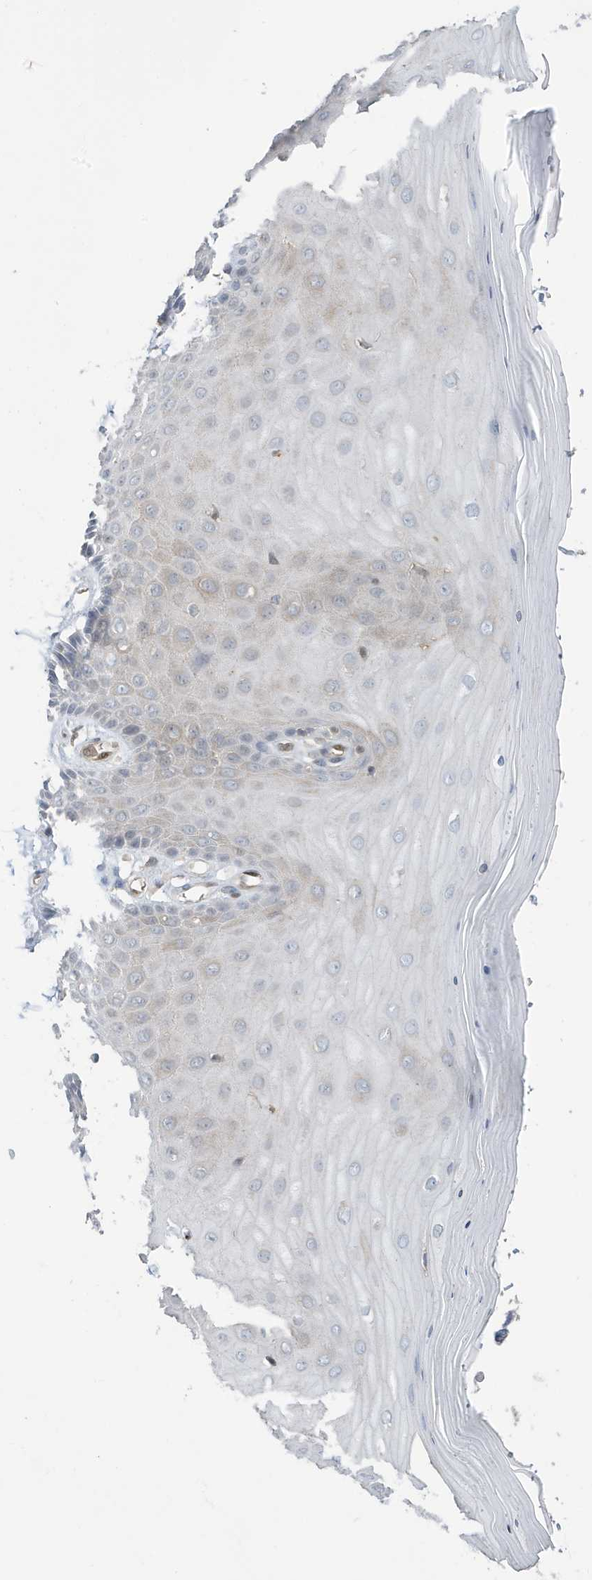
{"staining": {"intensity": "negative", "quantity": "none", "location": "none"}, "tissue": "cervix", "cell_type": "Glandular cells", "image_type": "normal", "snomed": [{"axis": "morphology", "description": "Normal tissue, NOS"}, {"axis": "topography", "description": "Cervix"}], "caption": "A high-resolution micrograph shows IHC staining of benign cervix, which reveals no significant staining in glandular cells. (DAB immunohistochemistry with hematoxylin counter stain).", "gene": "NCOA7", "patient": {"sex": "female", "age": 55}}